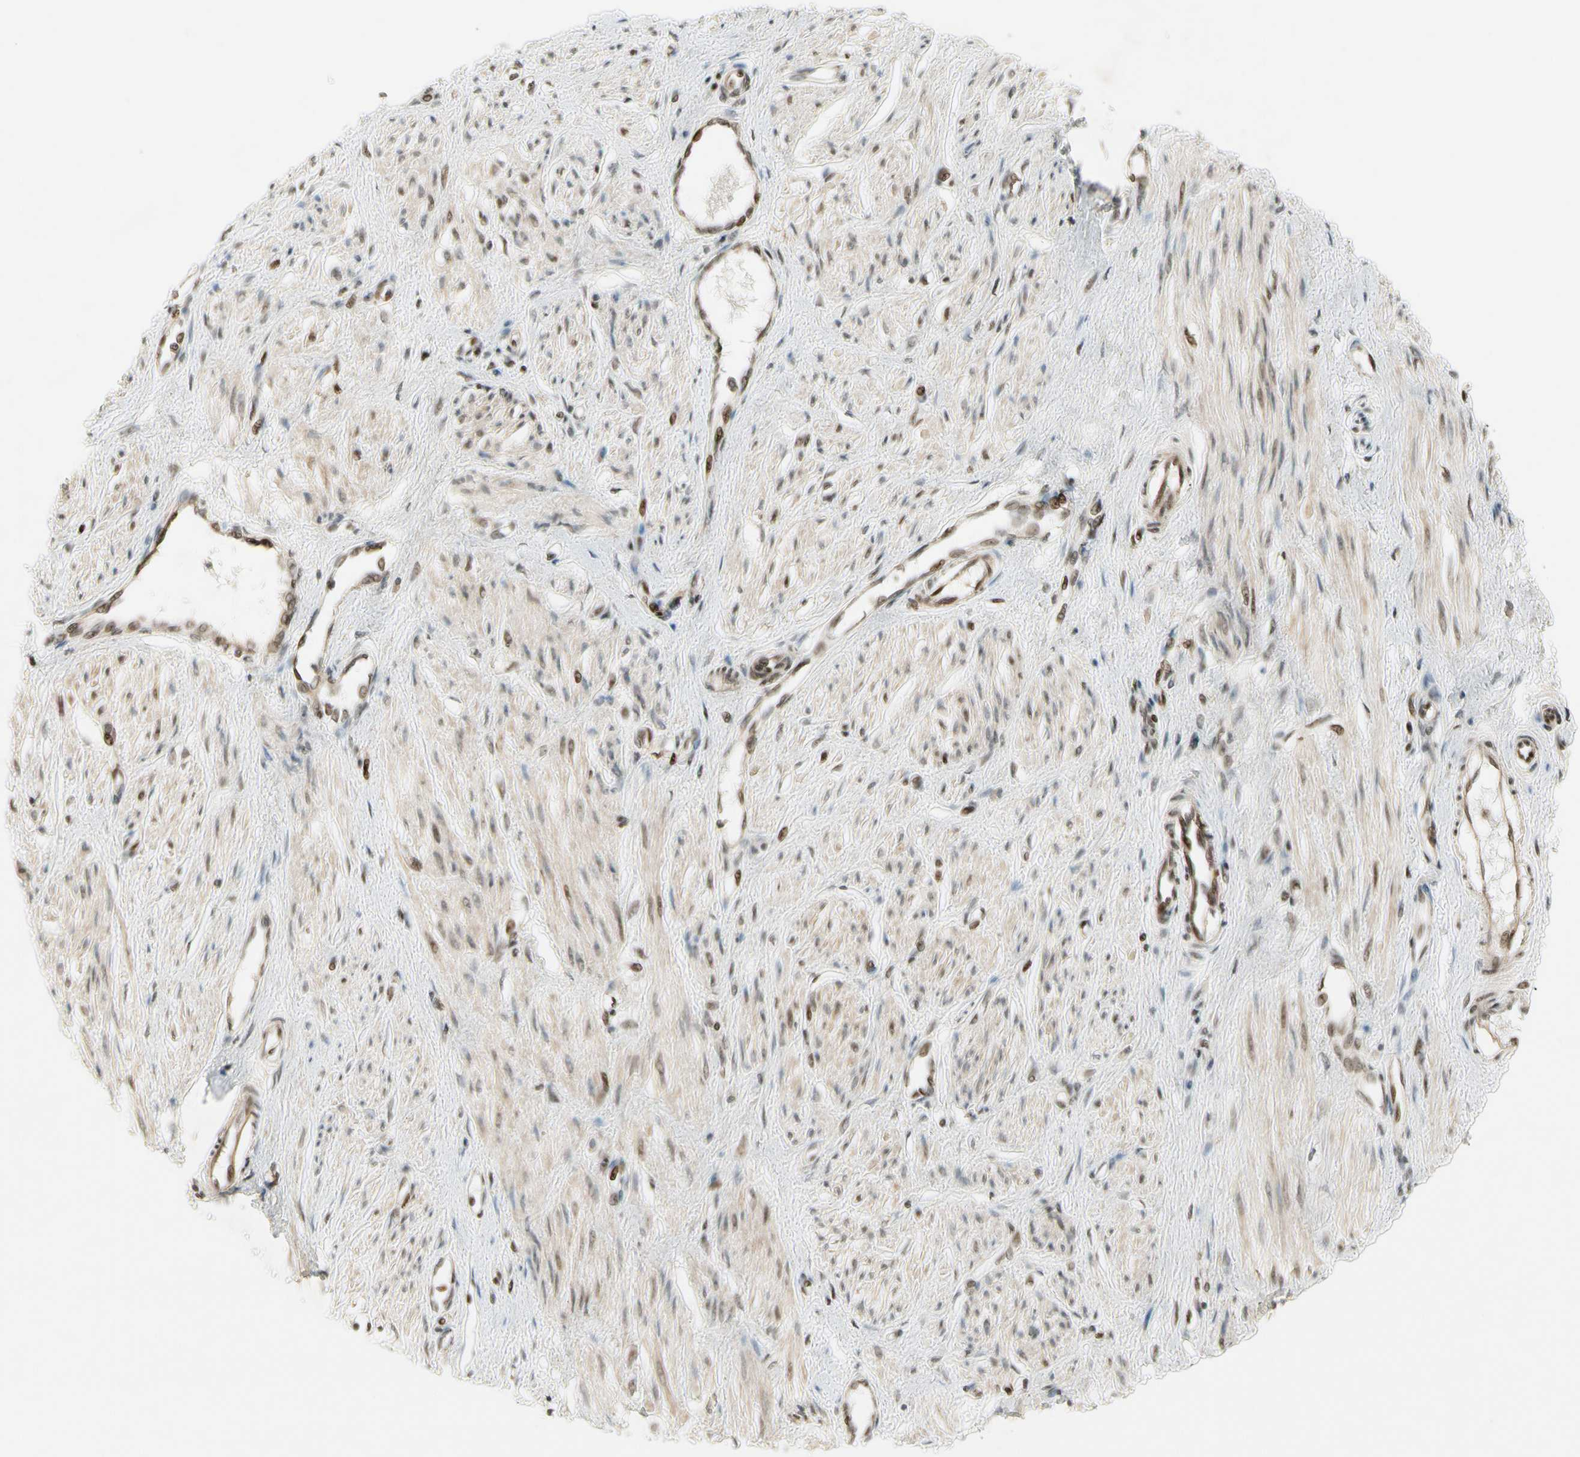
{"staining": {"intensity": "weak", "quantity": "25%-75%", "location": "nuclear"}, "tissue": "smooth muscle", "cell_type": "Smooth muscle cells", "image_type": "normal", "snomed": [{"axis": "morphology", "description": "Normal tissue, NOS"}, {"axis": "topography", "description": "Smooth muscle"}, {"axis": "topography", "description": "Uterus"}], "caption": "Protein expression by immunohistochemistry displays weak nuclear expression in approximately 25%-75% of smooth muscle cells in benign smooth muscle.", "gene": "CDK11A", "patient": {"sex": "female", "age": 39}}